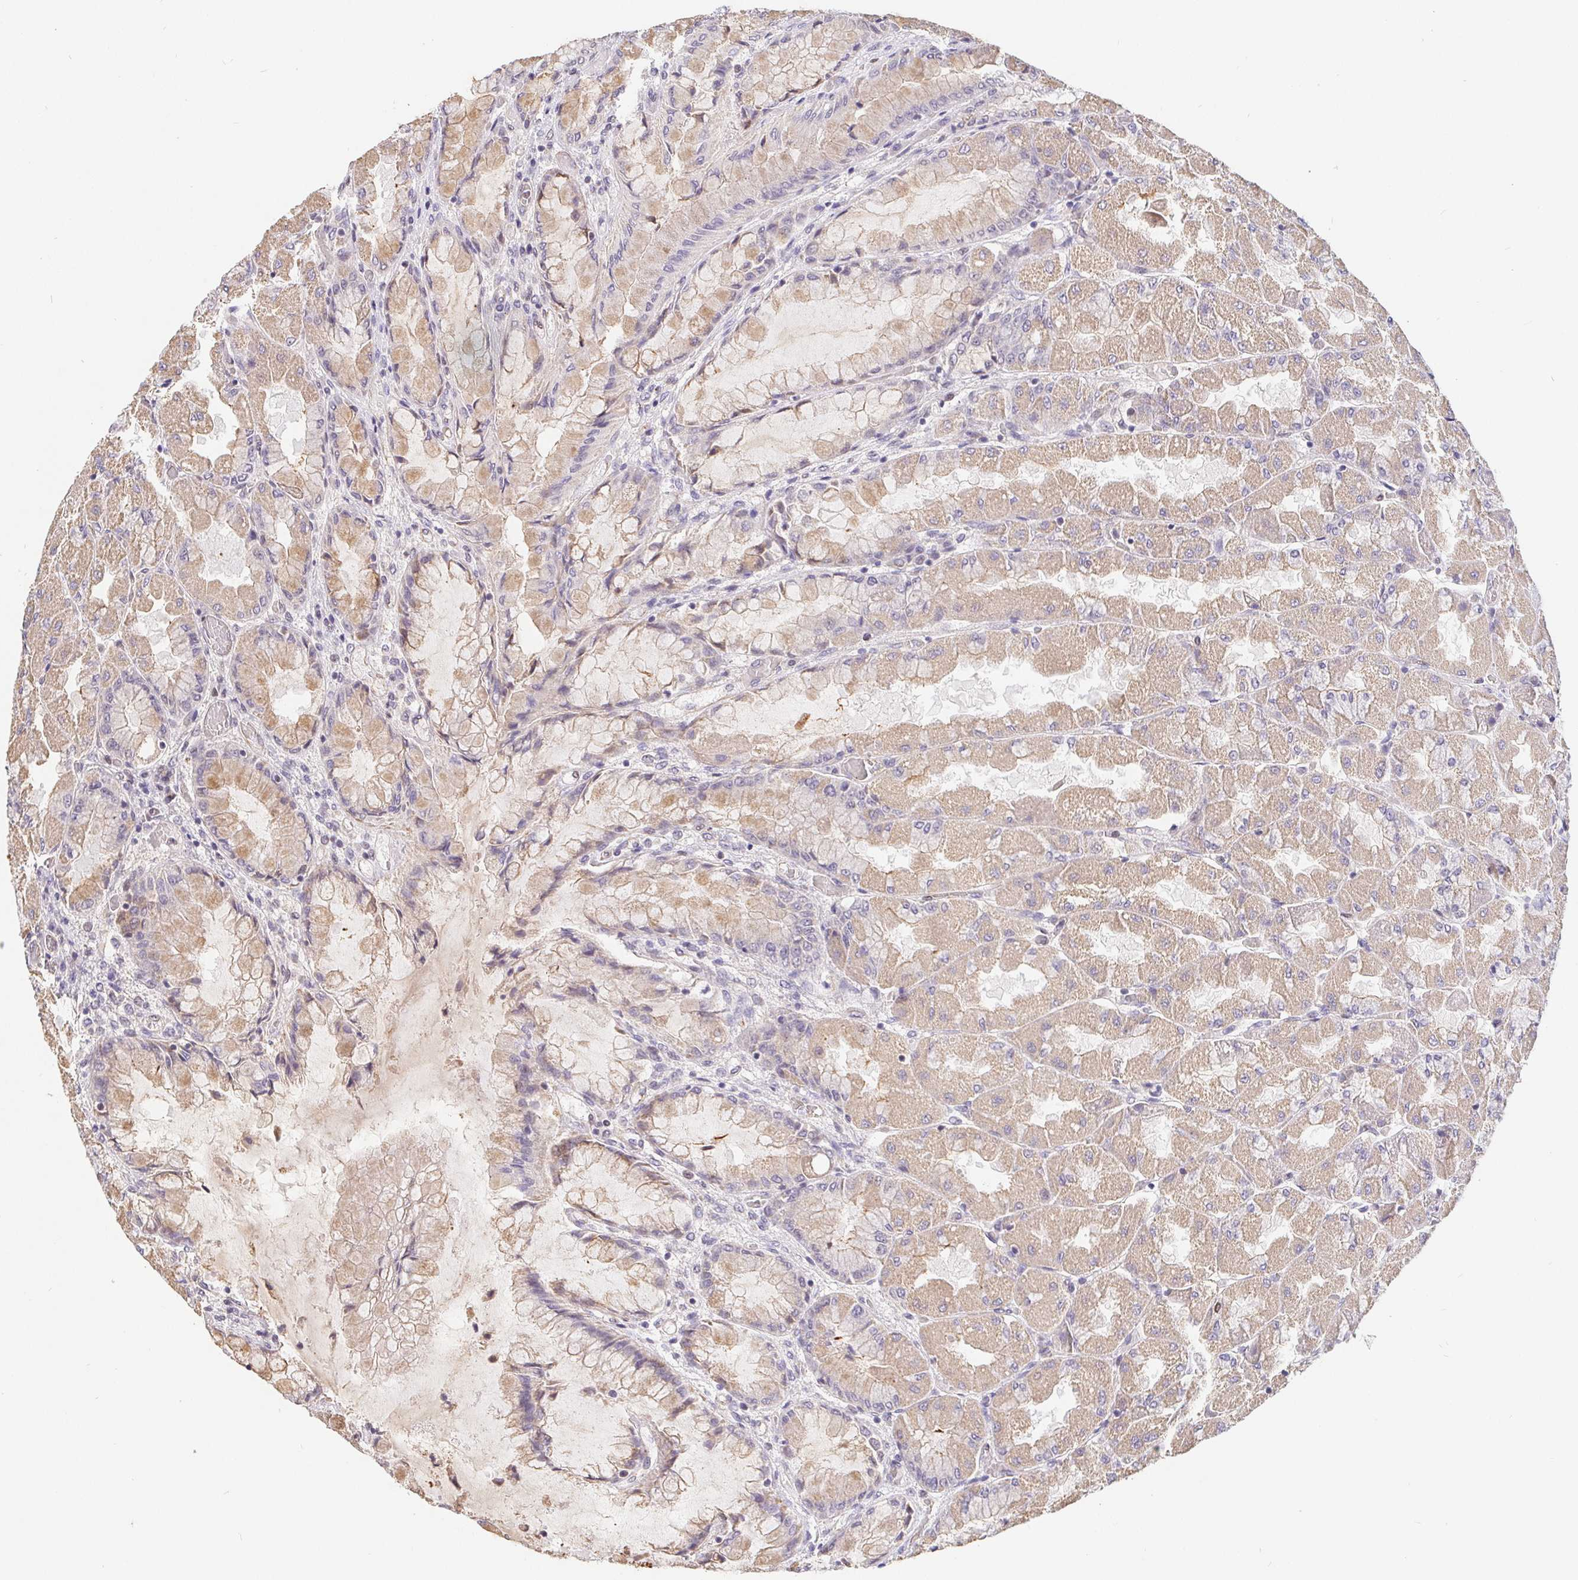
{"staining": {"intensity": "weak", "quantity": "25%-75%", "location": "cytoplasmic/membranous"}, "tissue": "stomach", "cell_type": "Glandular cells", "image_type": "normal", "snomed": [{"axis": "morphology", "description": "Normal tissue, NOS"}, {"axis": "topography", "description": "Stomach"}], "caption": "Glandular cells display weak cytoplasmic/membranous staining in approximately 25%-75% of cells in unremarkable stomach.", "gene": "POU2F1", "patient": {"sex": "female", "age": 61}}